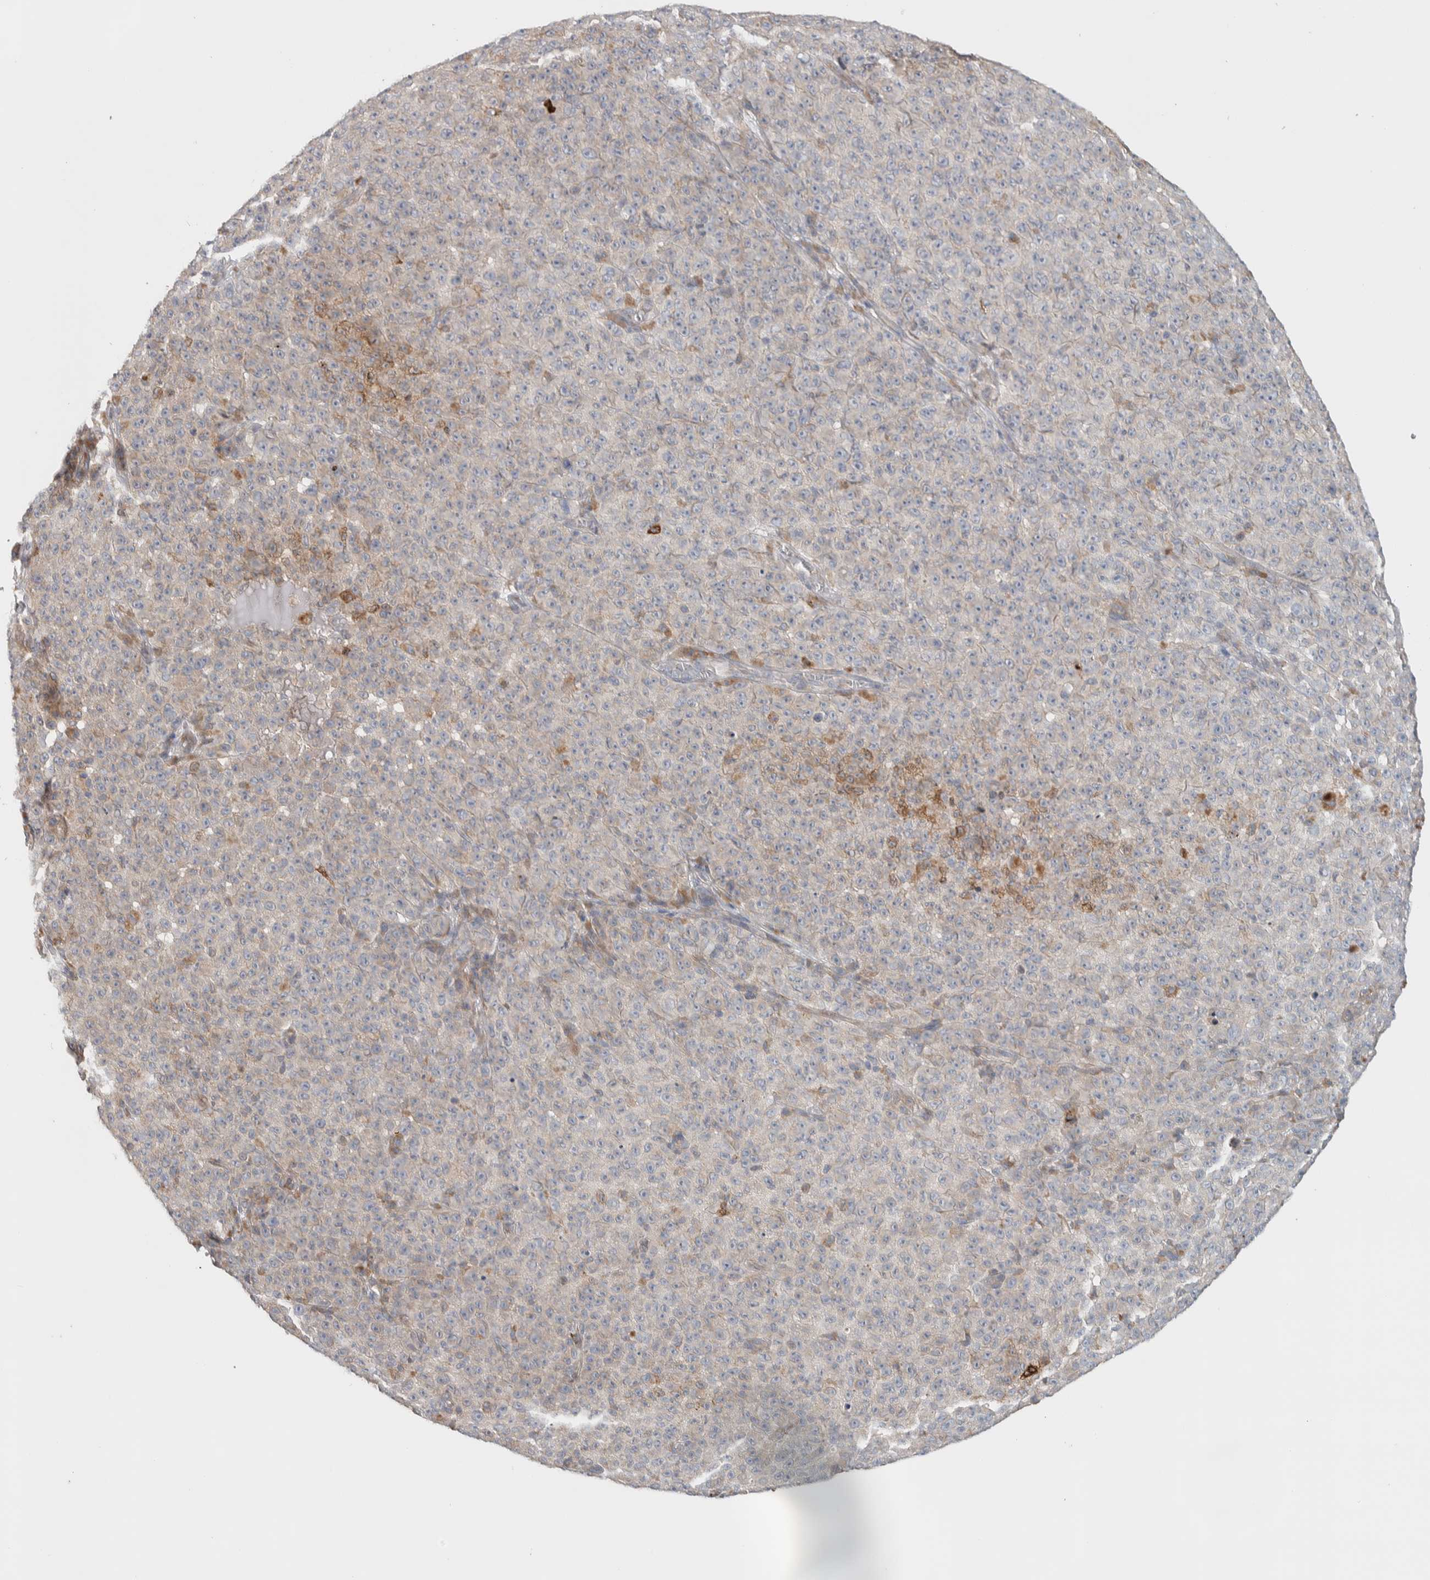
{"staining": {"intensity": "weak", "quantity": "<25%", "location": "cytoplasmic/membranous"}, "tissue": "melanoma", "cell_type": "Tumor cells", "image_type": "cancer", "snomed": [{"axis": "morphology", "description": "Malignant melanoma, NOS"}, {"axis": "topography", "description": "Skin"}], "caption": "An immunohistochemistry (IHC) micrograph of melanoma is shown. There is no staining in tumor cells of melanoma.", "gene": "ADCY8", "patient": {"sex": "female", "age": 82}}